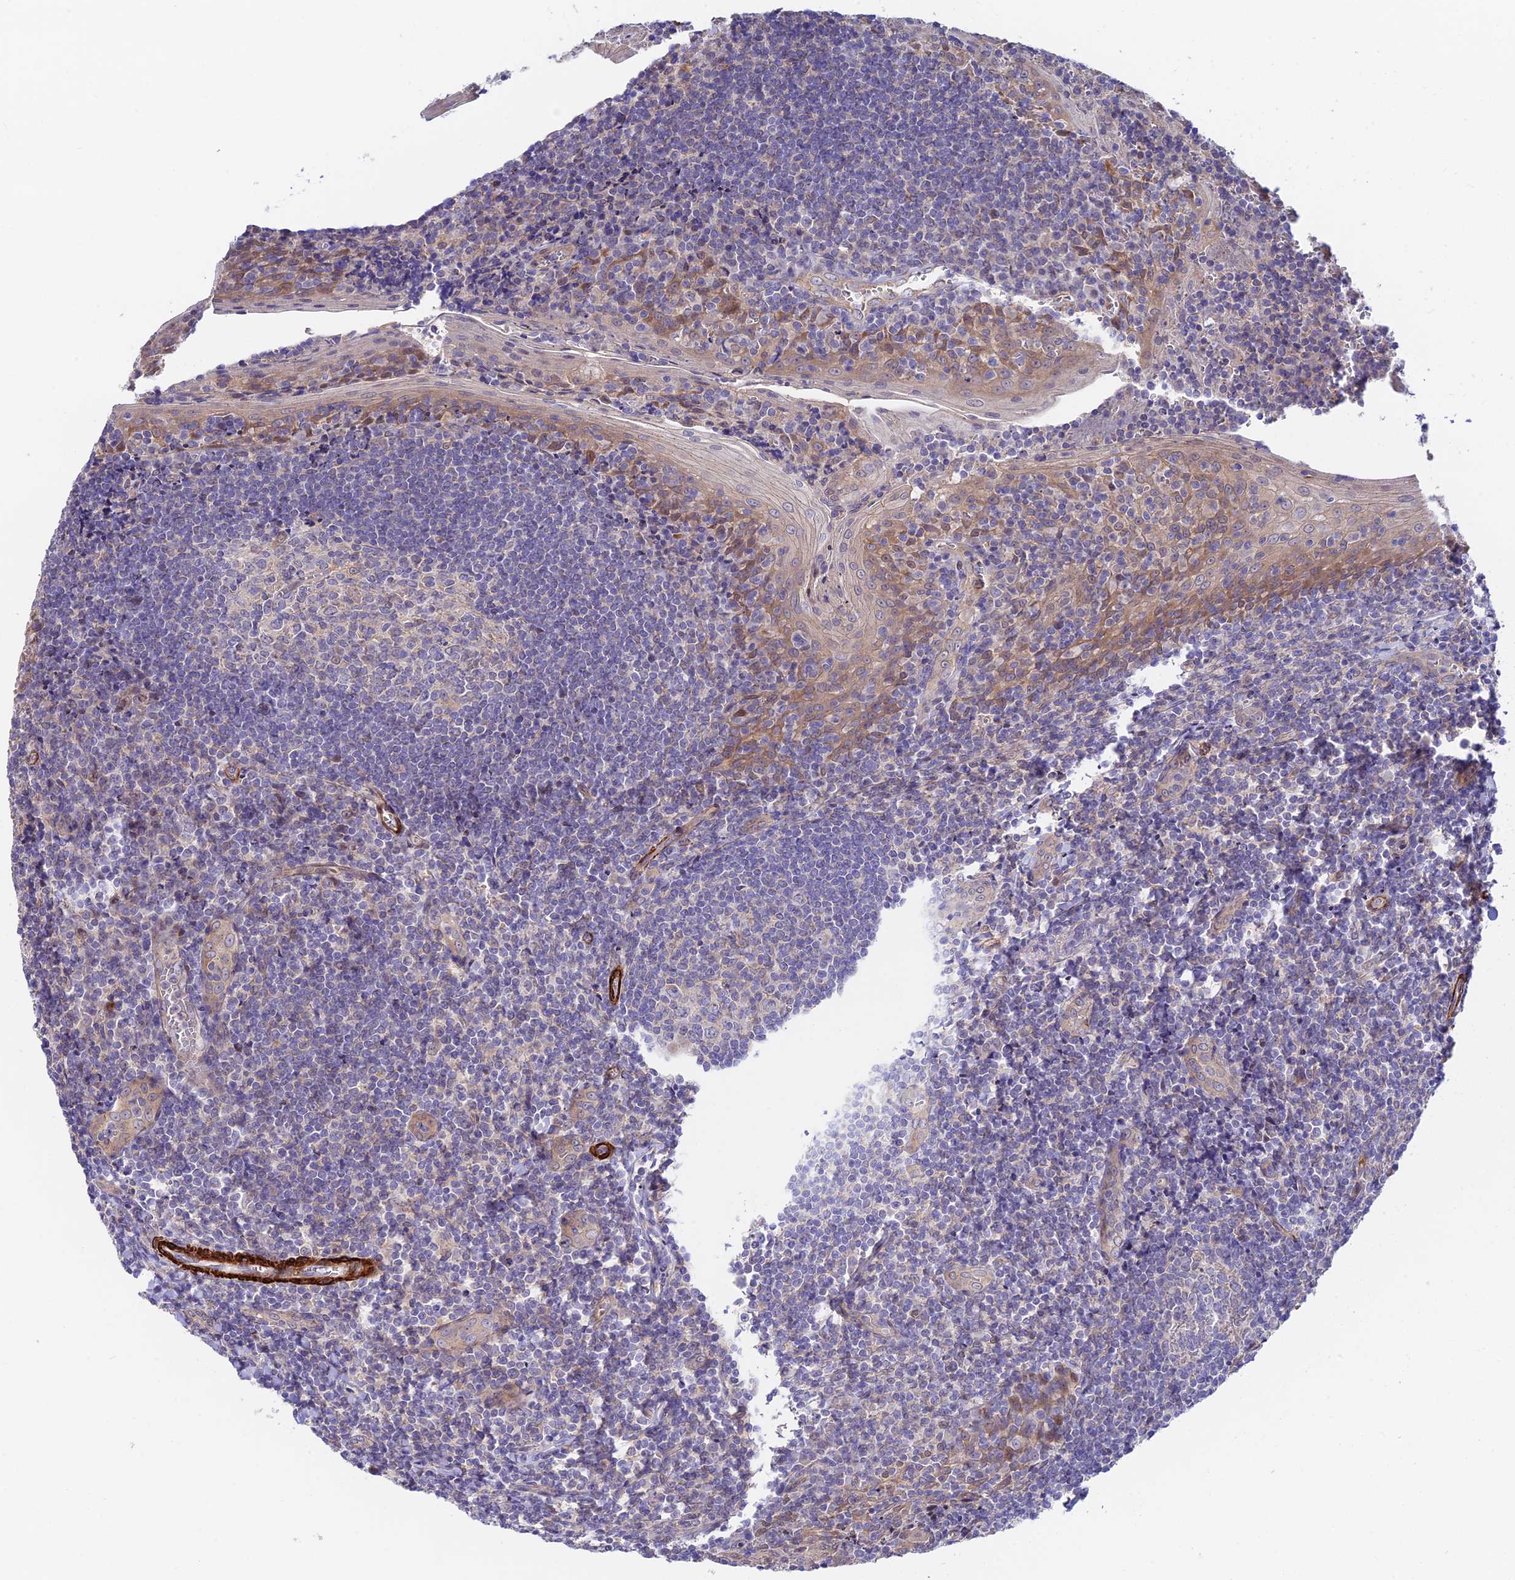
{"staining": {"intensity": "weak", "quantity": "<25%", "location": "cytoplasmic/membranous"}, "tissue": "tonsil", "cell_type": "Germinal center cells", "image_type": "normal", "snomed": [{"axis": "morphology", "description": "Normal tissue, NOS"}, {"axis": "topography", "description": "Tonsil"}], "caption": "This is a histopathology image of immunohistochemistry (IHC) staining of benign tonsil, which shows no positivity in germinal center cells.", "gene": "ANKRD50", "patient": {"sex": "male", "age": 27}}